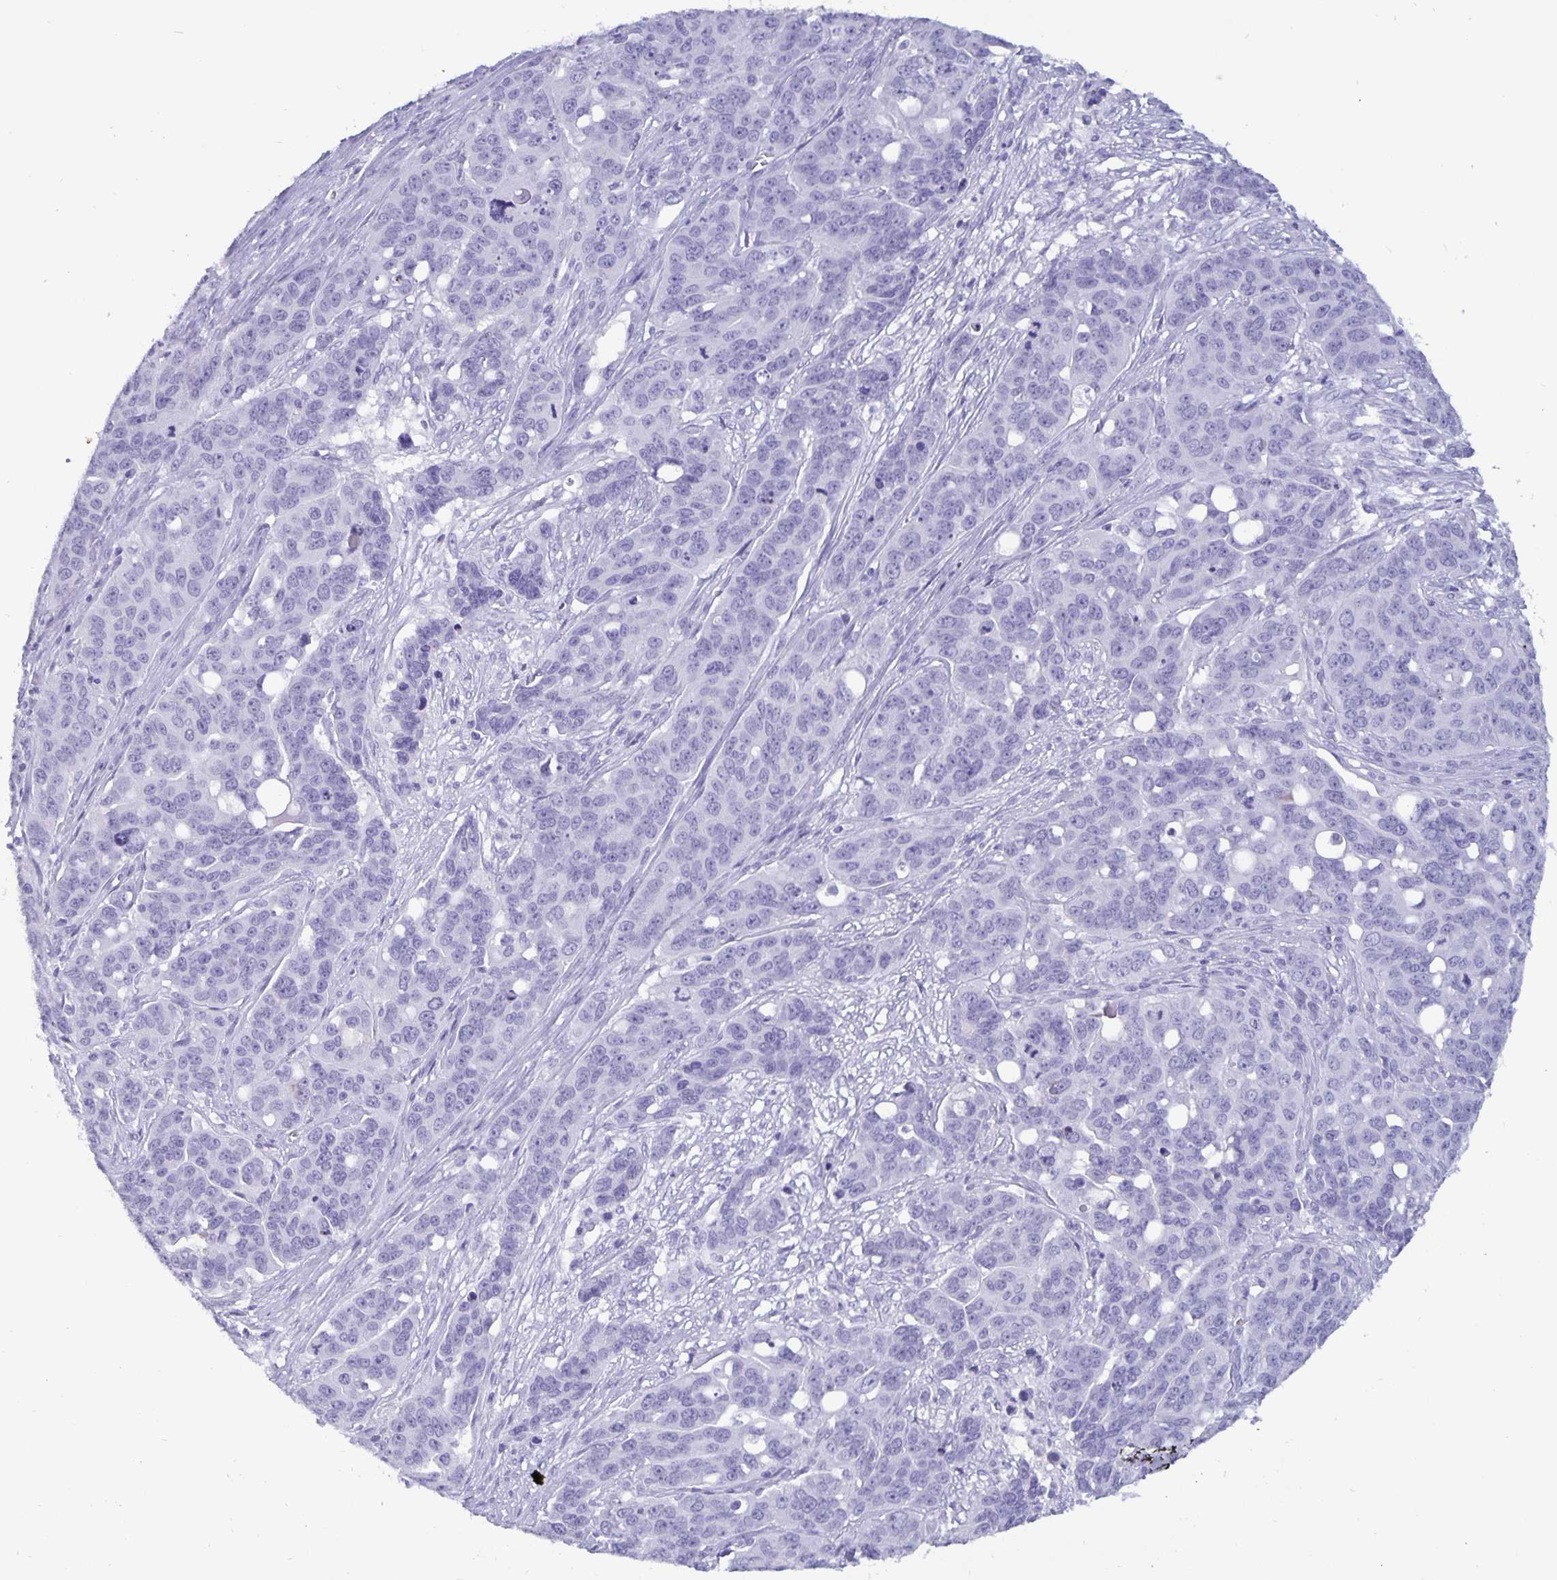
{"staining": {"intensity": "negative", "quantity": "none", "location": "none"}, "tissue": "ovarian cancer", "cell_type": "Tumor cells", "image_type": "cancer", "snomed": [{"axis": "morphology", "description": "Carcinoma, endometroid"}, {"axis": "topography", "description": "Ovary"}], "caption": "Immunohistochemical staining of human ovarian cancer (endometroid carcinoma) displays no significant positivity in tumor cells.", "gene": "BPIFA3", "patient": {"sex": "female", "age": 78}}